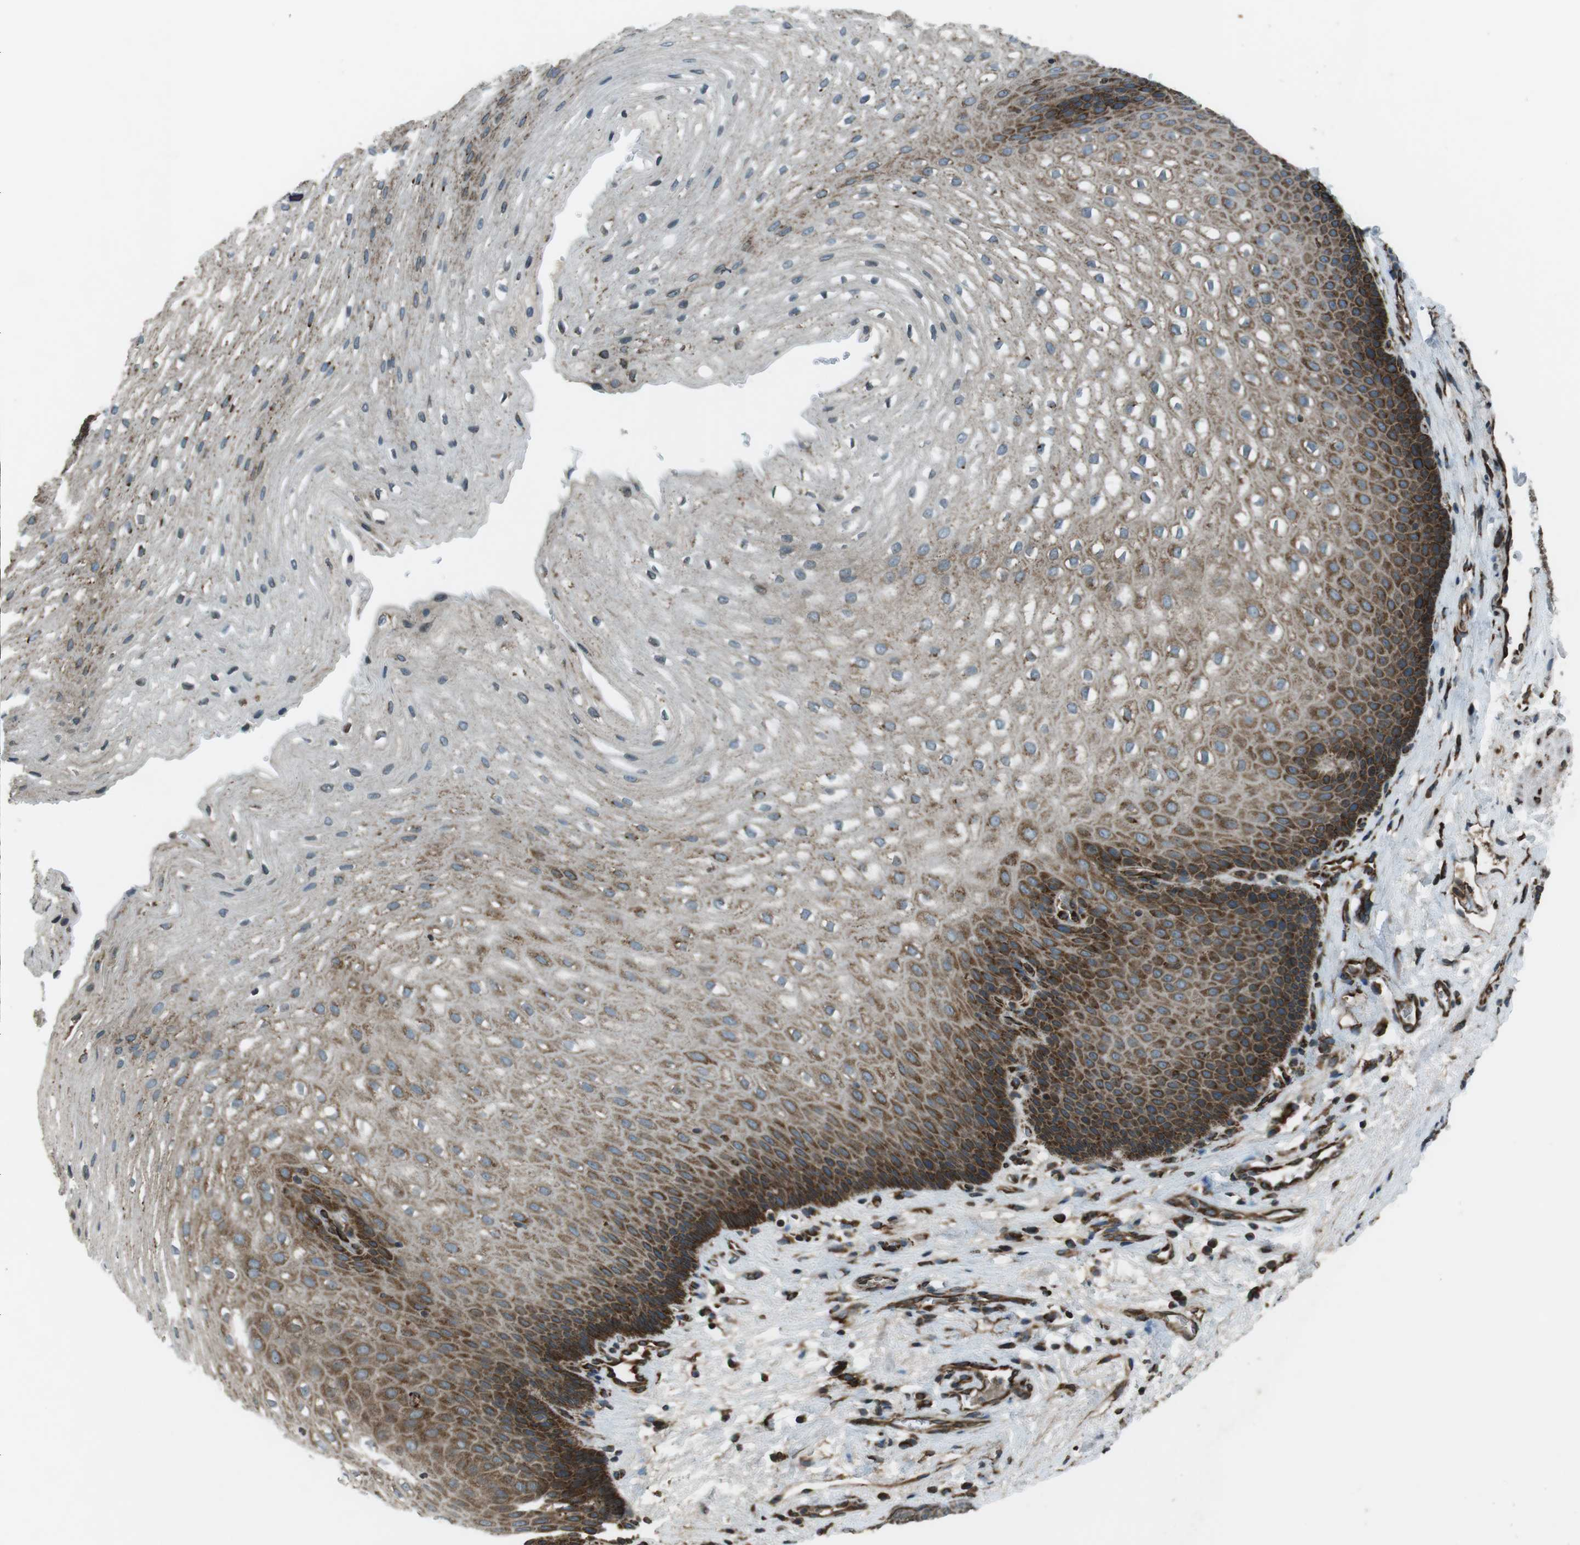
{"staining": {"intensity": "strong", "quantity": ">75%", "location": "cytoplasmic/membranous"}, "tissue": "esophagus", "cell_type": "Squamous epithelial cells", "image_type": "normal", "snomed": [{"axis": "morphology", "description": "Normal tissue, NOS"}, {"axis": "topography", "description": "Esophagus"}], "caption": "Immunohistochemical staining of benign human esophagus displays strong cytoplasmic/membranous protein expression in about >75% of squamous epithelial cells. (DAB (3,3'-diaminobenzidine) IHC with brightfield microscopy, high magnification).", "gene": "KTN1", "patient": {"sex": "male", "age": 48}}